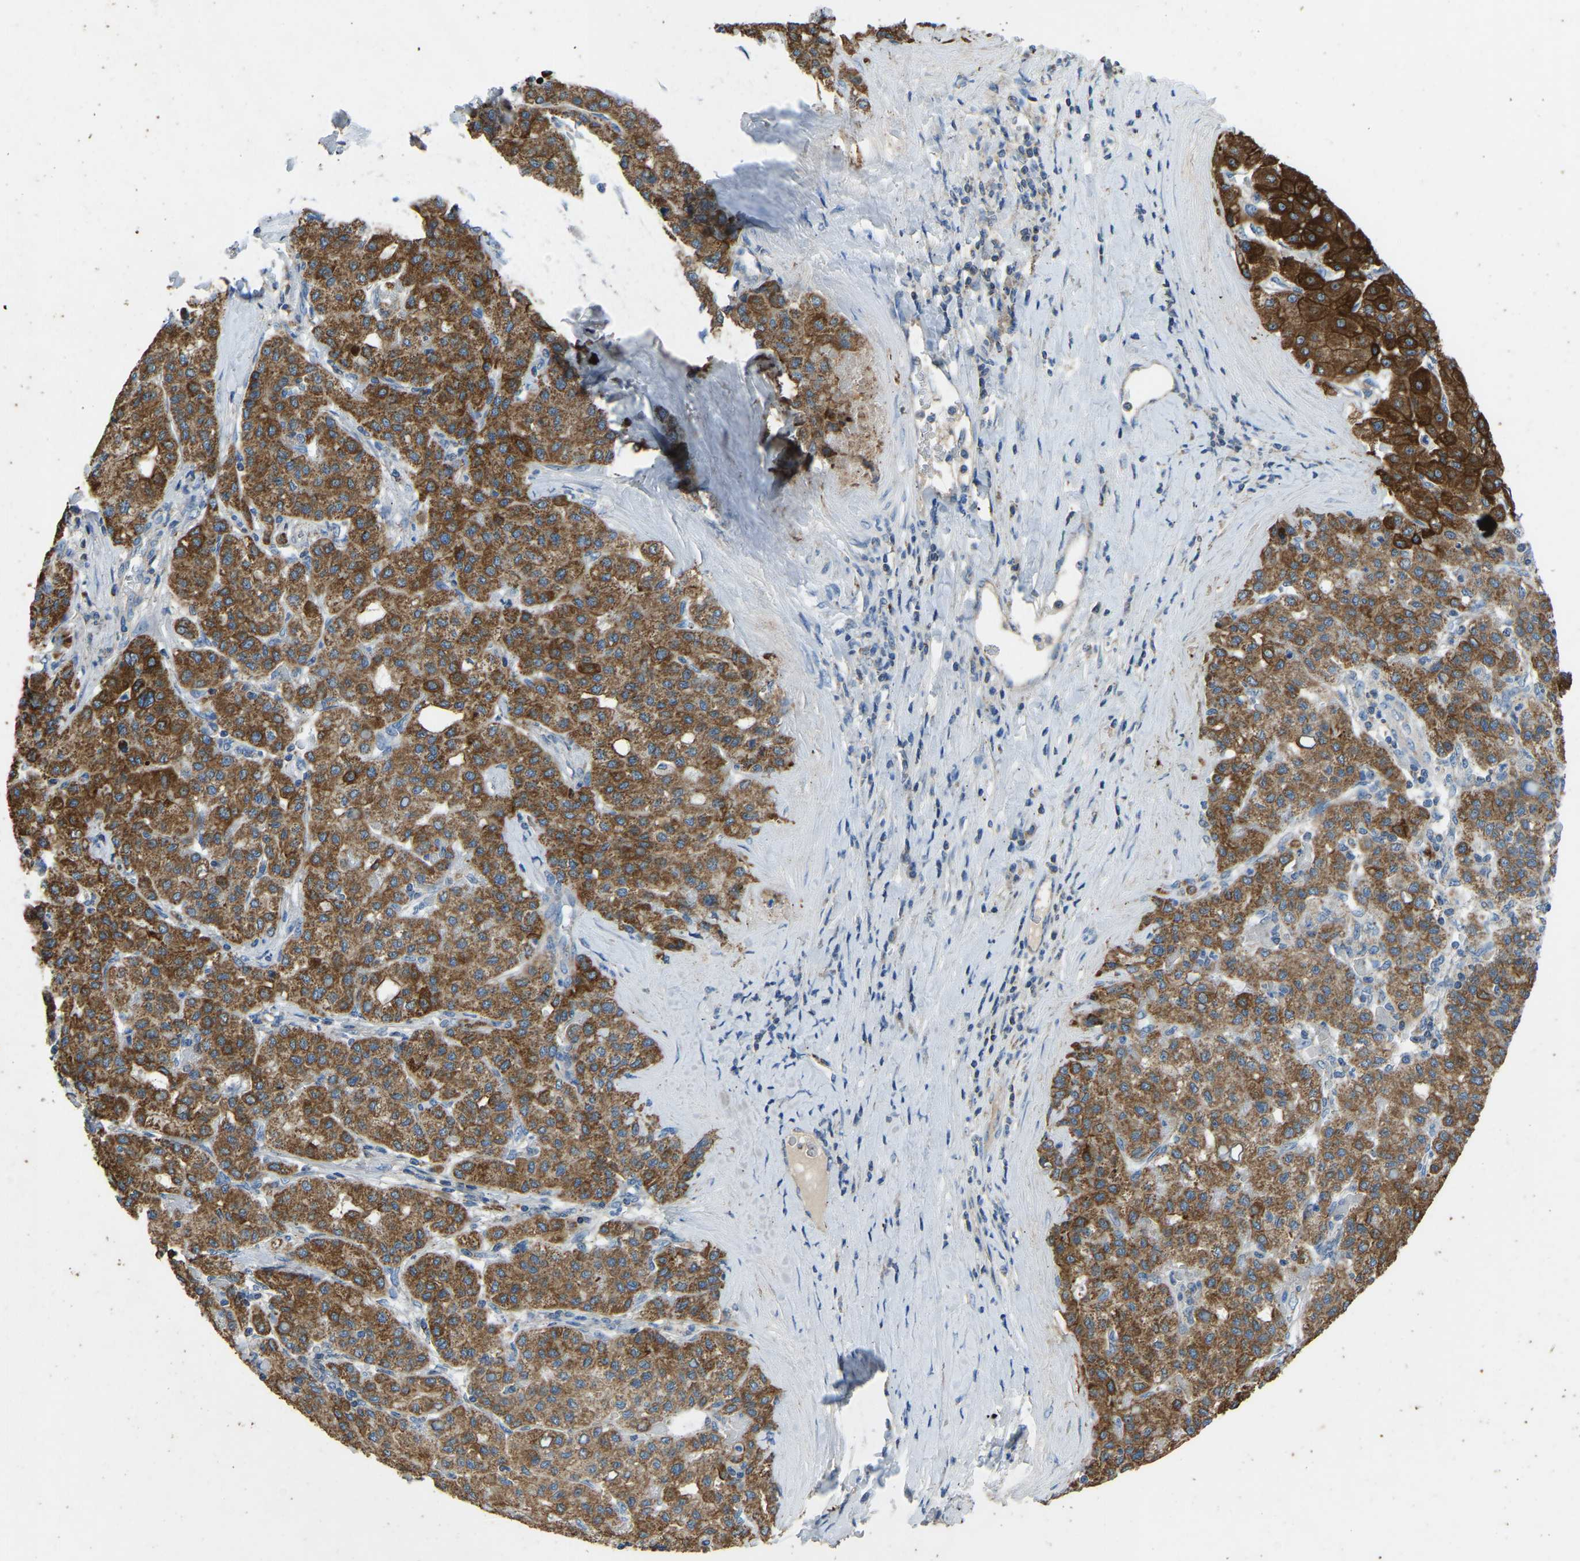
{"staining": {"intensity": "strong", "quantity": ">75%", "location": "cytoplasmic/membranous"}, "tissue": "liver cancer", "cell_type": "Tumor cells", "image_type": "cancer", "snomed": [{"axis": "morphology", "description": "Carcinoma, Hepatocellular, NOS"}, {"axis": "topography", "description": "Liver"}], "caption": "A high amount of strong cytoplasmic/membranous staining is appreciated in approximately >75% of tumor cells in hepatocellular carcinoma (liver) tissue. (Brightfield microscopy of DAB IHC at high magnification).", "gene": "ZNF200", "patient": {"sex": "male", "age": 65}}